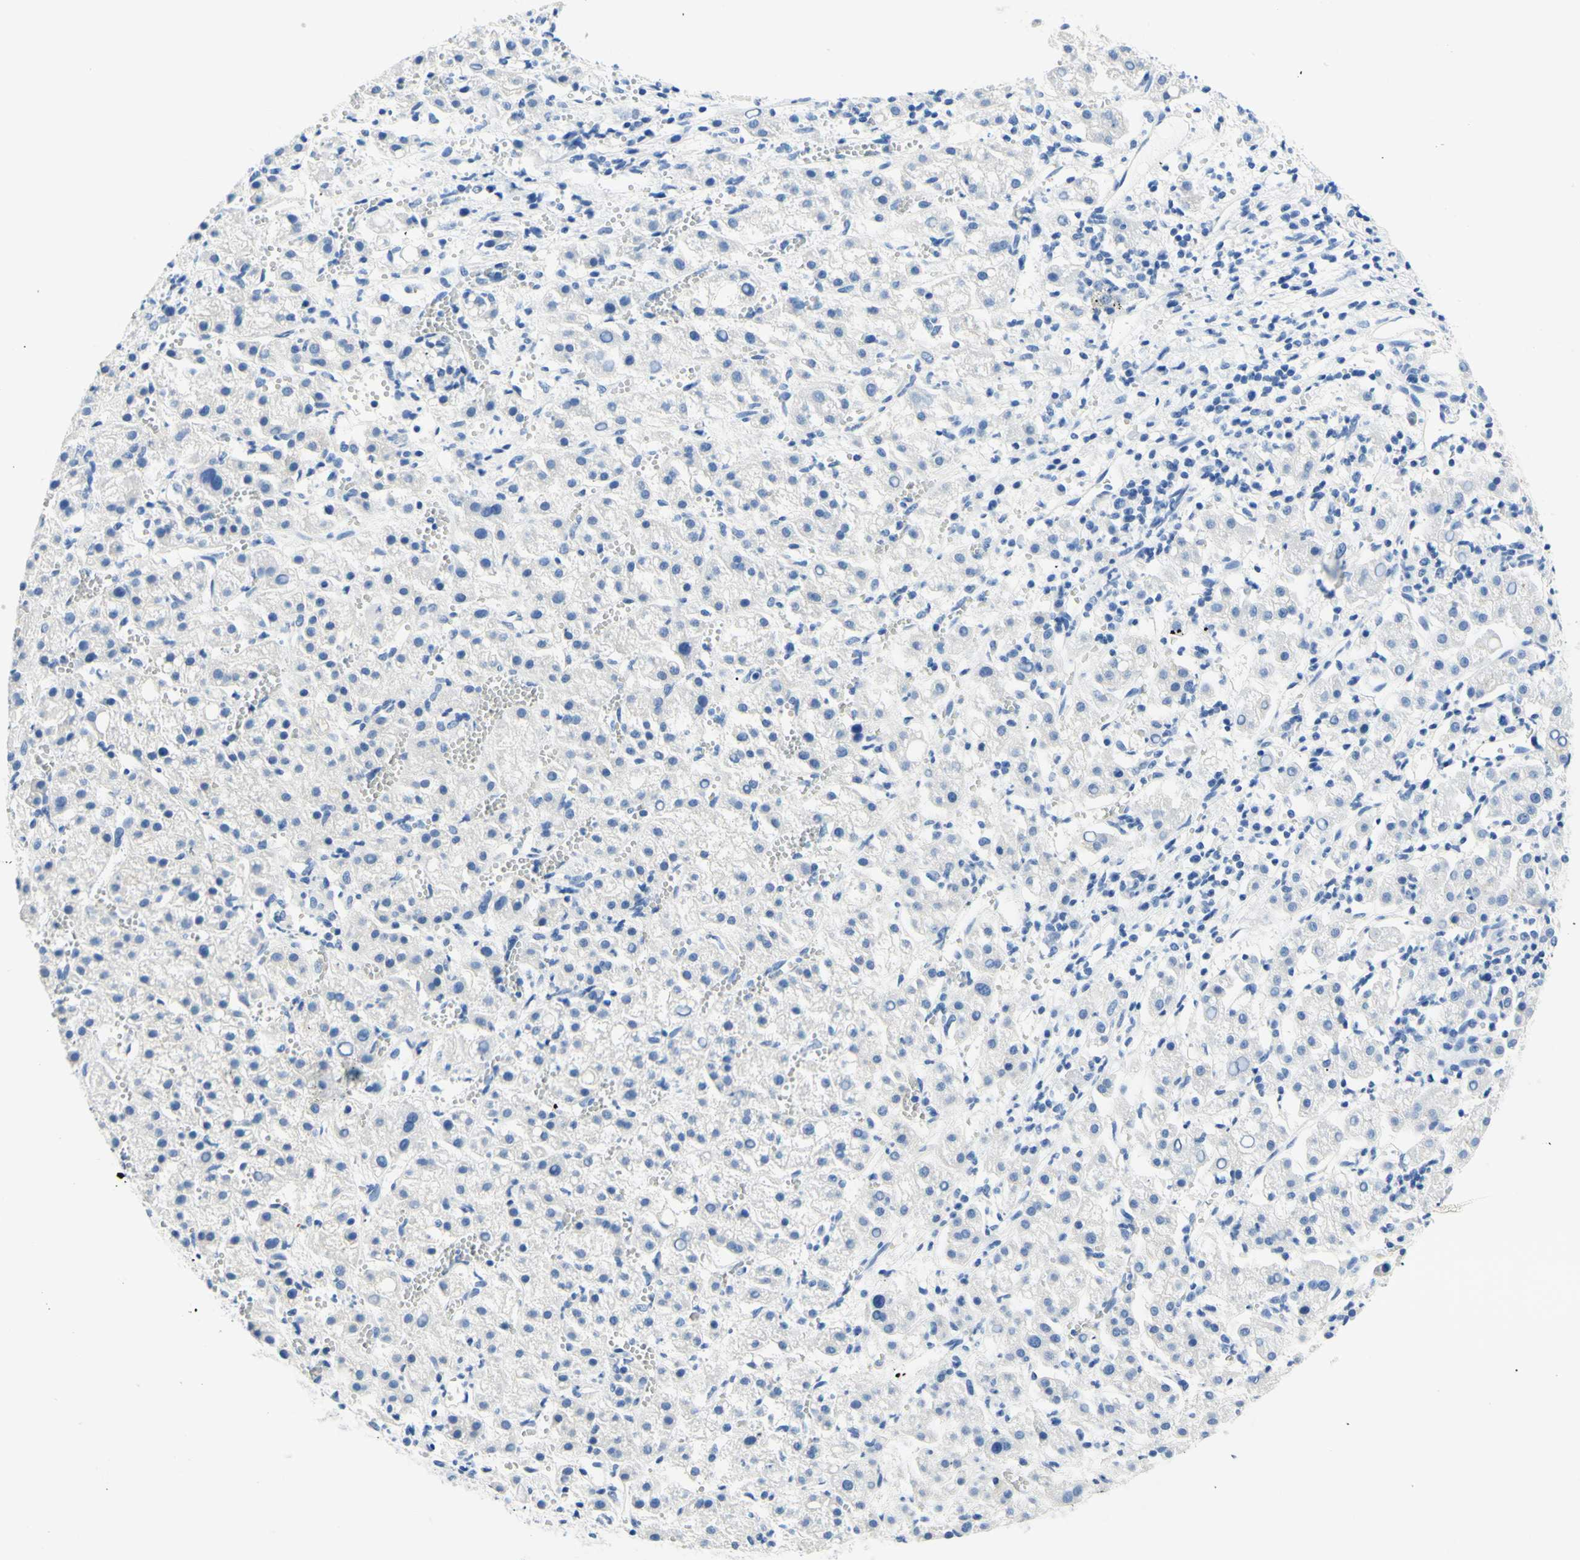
{"staining": {"intensity": "negative", "quantity": "none", "location": "none"}, "tissue": "liver cancer", "cell_type": "Tumor cells", "image_type": "cancer", "snomed": [{"axis": "morphology", "description": "Carcinoma, Hepatocellular, NOS"}, {"axis": "topography", "description": "Liver"}], "caption": "There is no significant positivity in tumor cells of liver cancer (hepatocellular carcinoma).", "gene": "HPCA", "patient": {"sex": "female", "age": 58}}